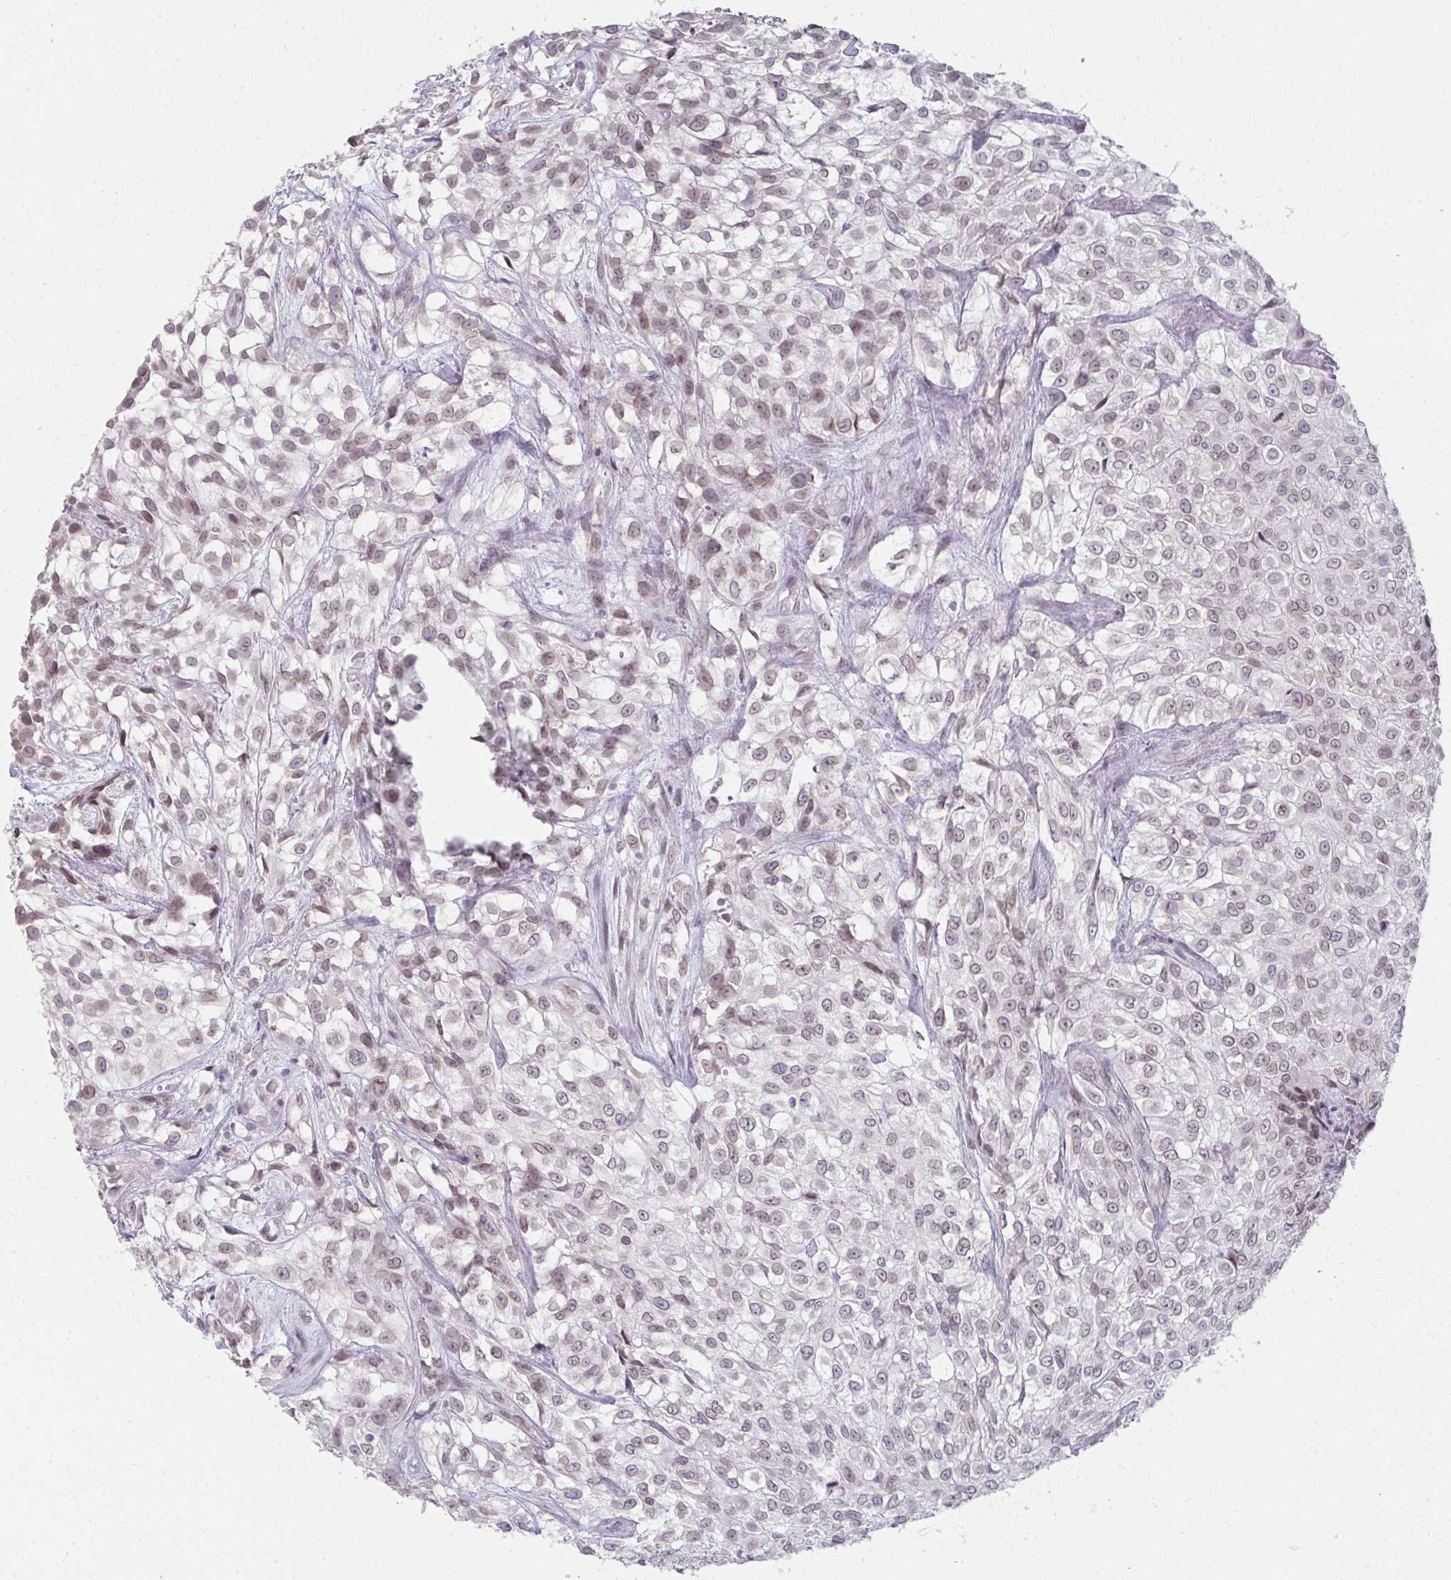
{"staining": {"intensity": "weak", "quantity": ">75%", "location": "cytoplasmic/membranous,nuclear"}, "tissue": "urothelial cancer", "cell_type": "Tumor cells", "image_type": "cancer", "snomed": [{"axis": "morphology", "description": "Urothelial carcinoma, High grade"}, {"axis": "topography", "description": "Urinary bladder"}], "caption": "This is an image of immunohistochemistry (IHC) staining of urothelial carcinoma (high-grade), which shows weak positivity in the cytoplasmic/membranous and nuclear of tumor cells.", "gene": "NUP133", "patient": {"sex": "male", "age": 56}}